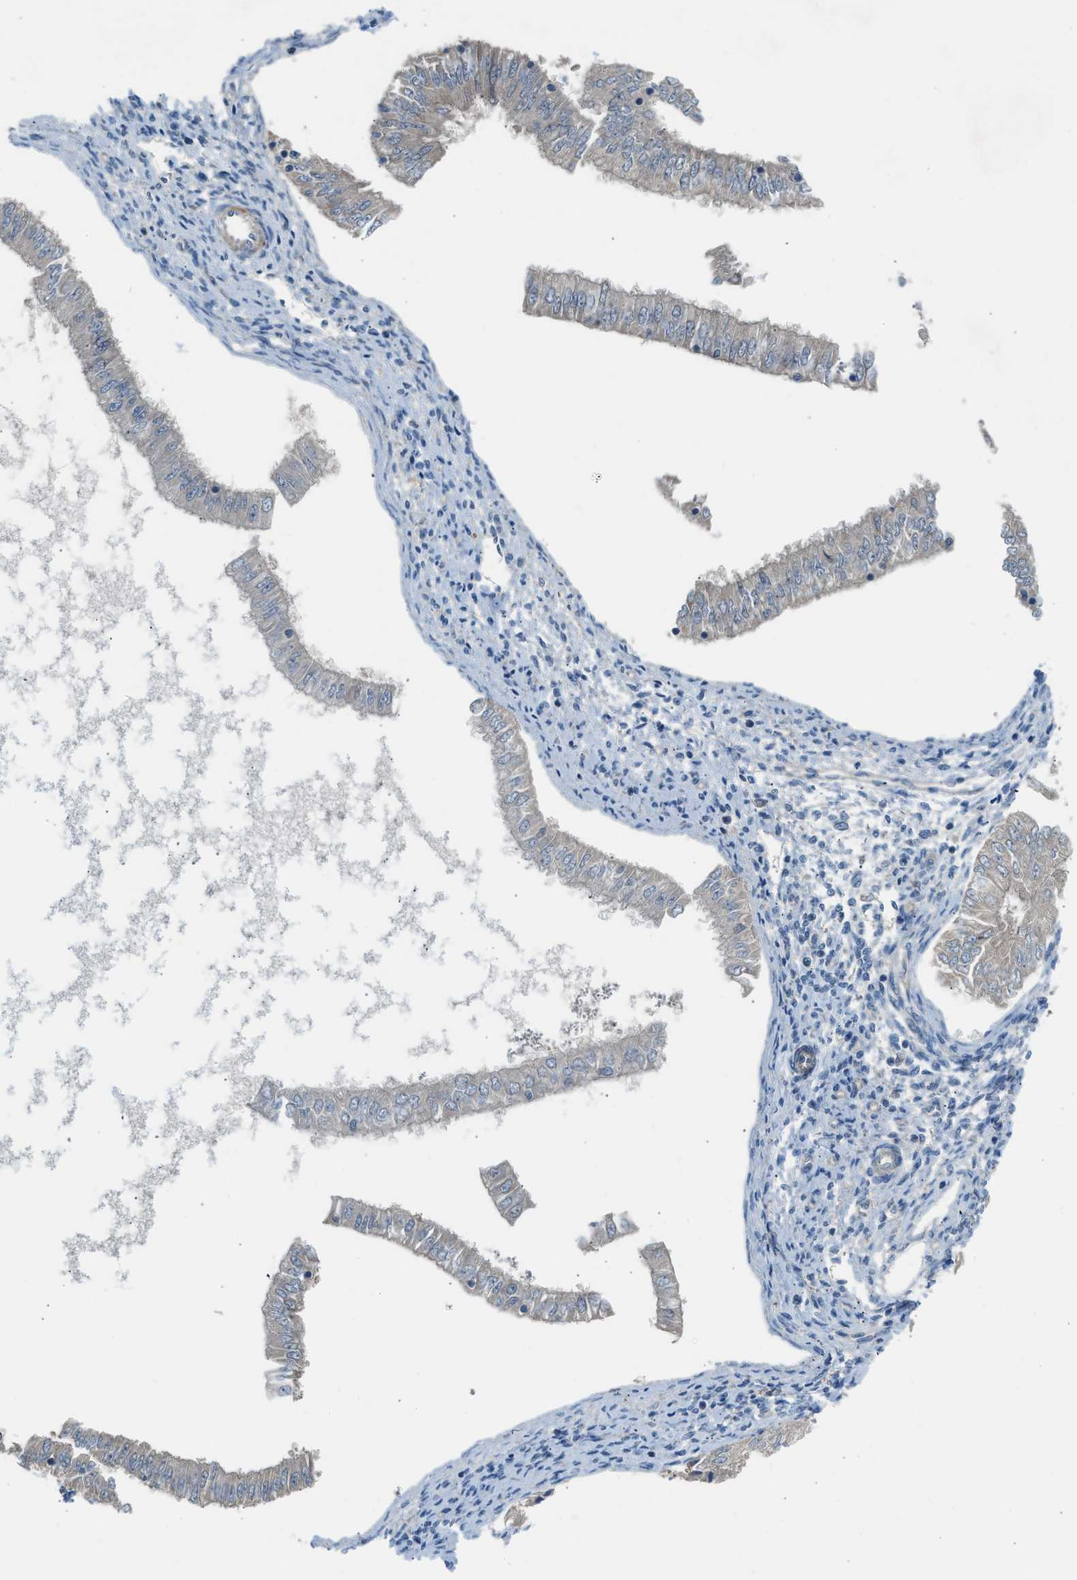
{"staining": {"intensity": "negative", "quantity": "none", "location": "none"}, "tissue": "endometrial cancer", "cell_type": "Tumor cells", "image_type": "cancer", "snomed": [{"axis": "morphology", "description": "Adenocarcinoma, NOS"}, {"axis": "topography", "description": "Endometrium"}], "caption": "An image of endometrial cancer stained for a protein shows no brown staining in tumor cells. Nuclei are stained in blue.", "gene": "SESN2", "patient": {"sex": "female", "age": 53}}